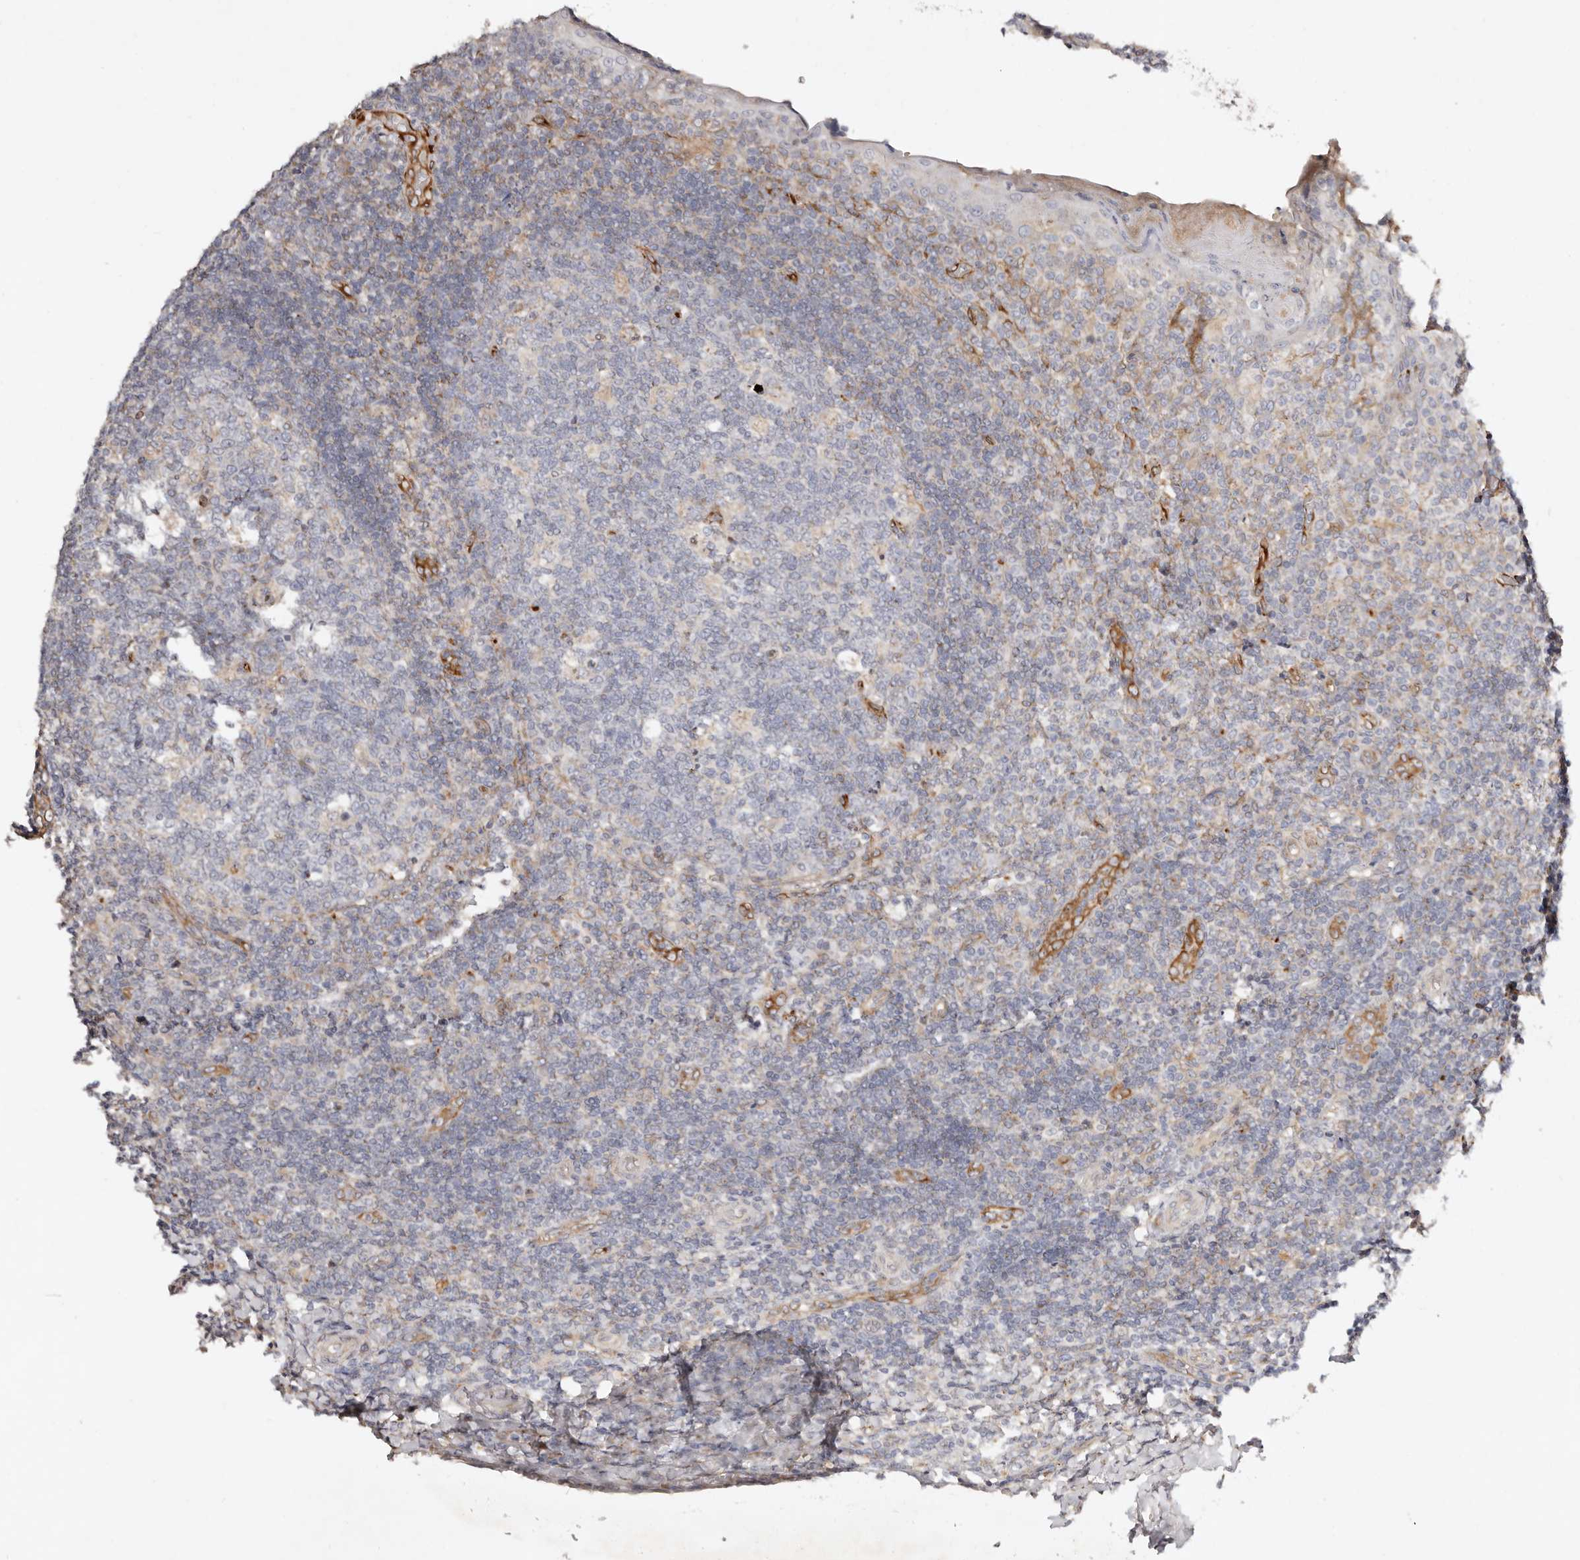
{"staining": {"intensity": "negative", "quantity": "none", "location": "none"}, "tissue": "tonsil", "cell_type": "Germinal center cells", "image_type": "normal", "snomed": [{"axis": "morphology", "description": "Normal tissue, NOS"}, {"axis": "topography", "description": "Tonsil"}], "caption": "IHC photomicrograph of benign tonsil: human tonsil stained with DAB shows no significant protein staining in germinal center cells. Brightfield microscopy of immunohistochemistry (IHC) stained with DAB (3,3'-diaminobenzidine) (brown) and hematoxylin (blue), captured at high magnification.", "gene": "SERPINH1", "patient": {"sex": "female", "age": 19}}